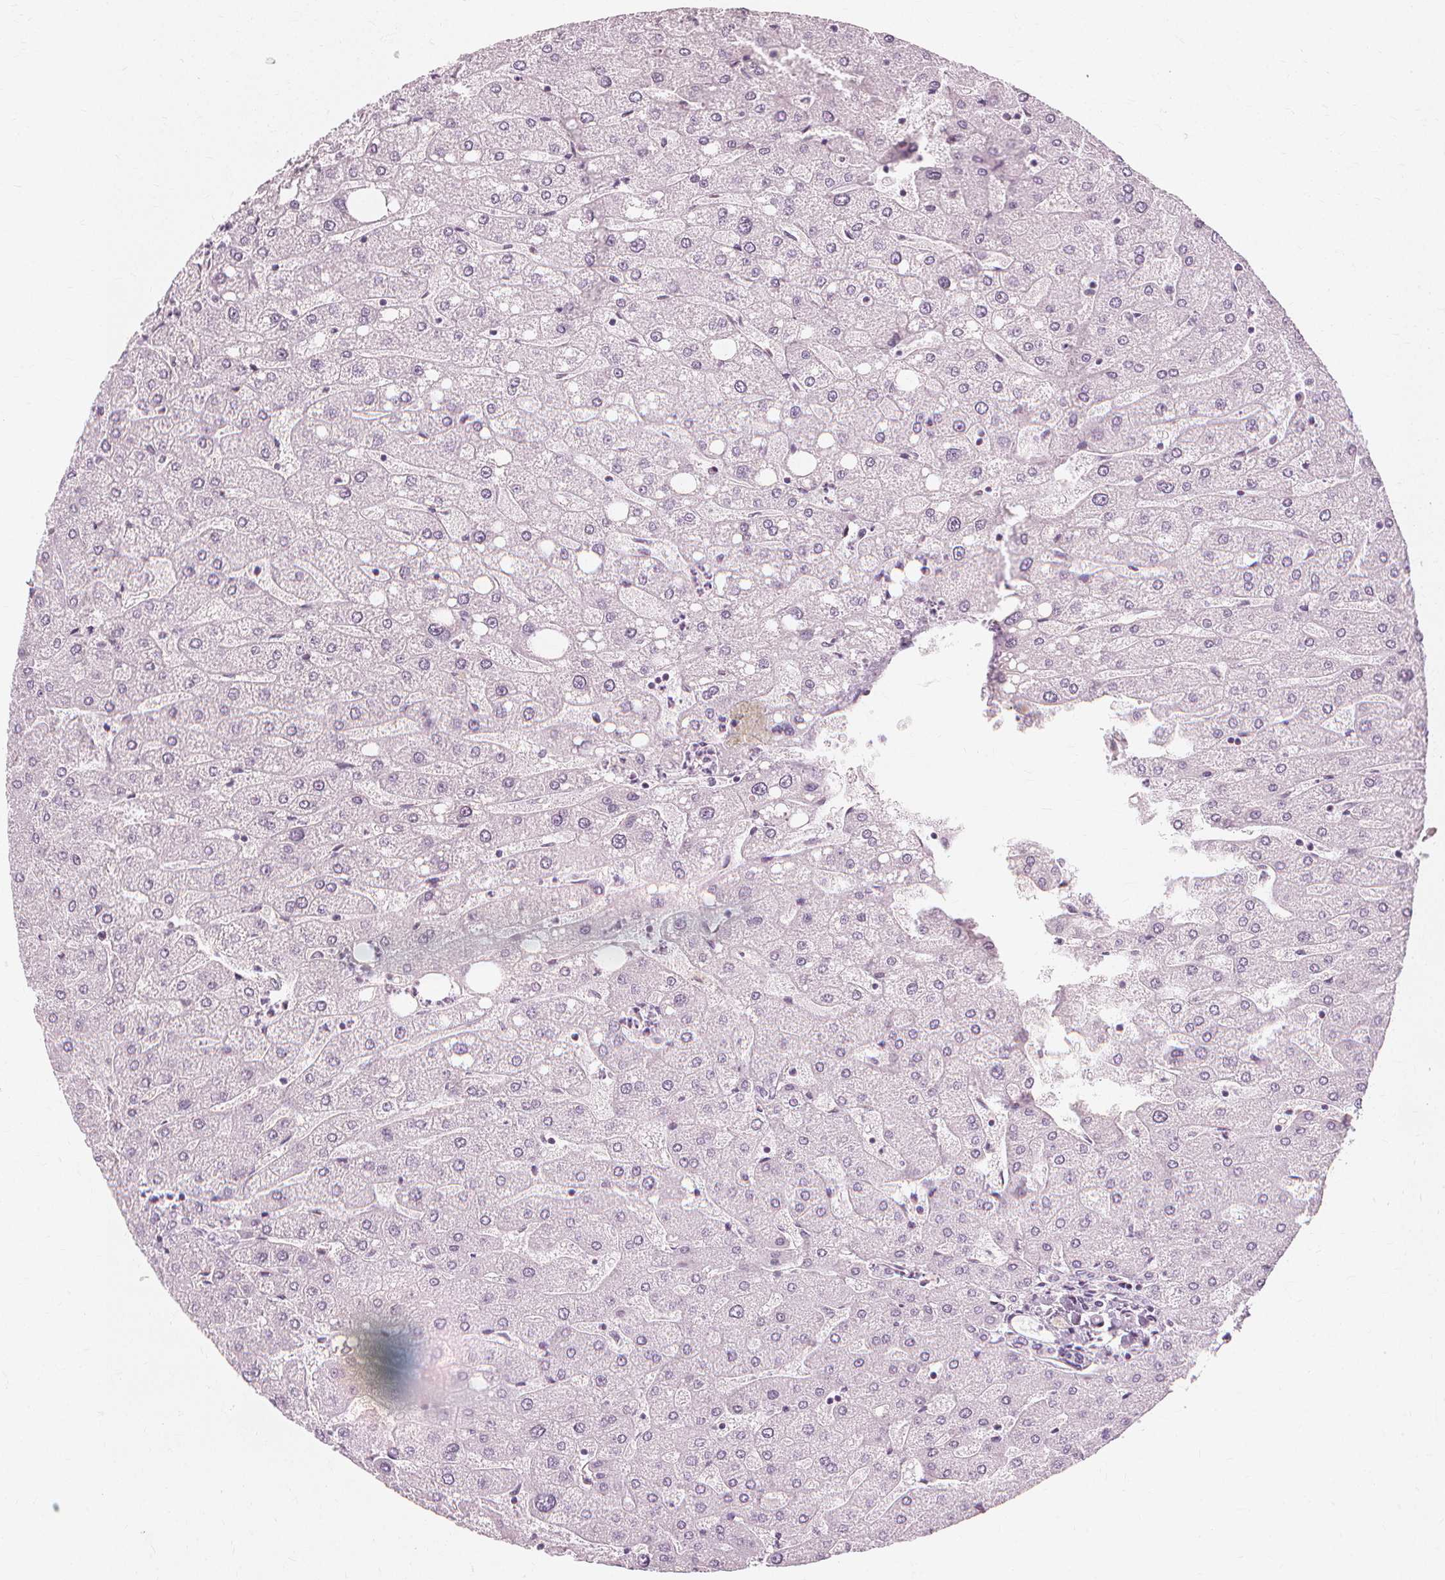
{"staining": {"intensity": "negative", "quantity": "none", "location": "none"}, "tissue": "liver", "cell_type": "Cholangiocytes", "image_type": "normal", "snomed": [{"axis": "morphology", "description": "Normal tissue, NOS"}, {"axis": "topography", "description": "Liver"}], "caption": "An immunohistochemistry photomicrograph of benign liver is shown. There is no staining in cholangiocytes of liver.", "gene": "NXPE1", "patient": {"sex": "male", "age": 67}}